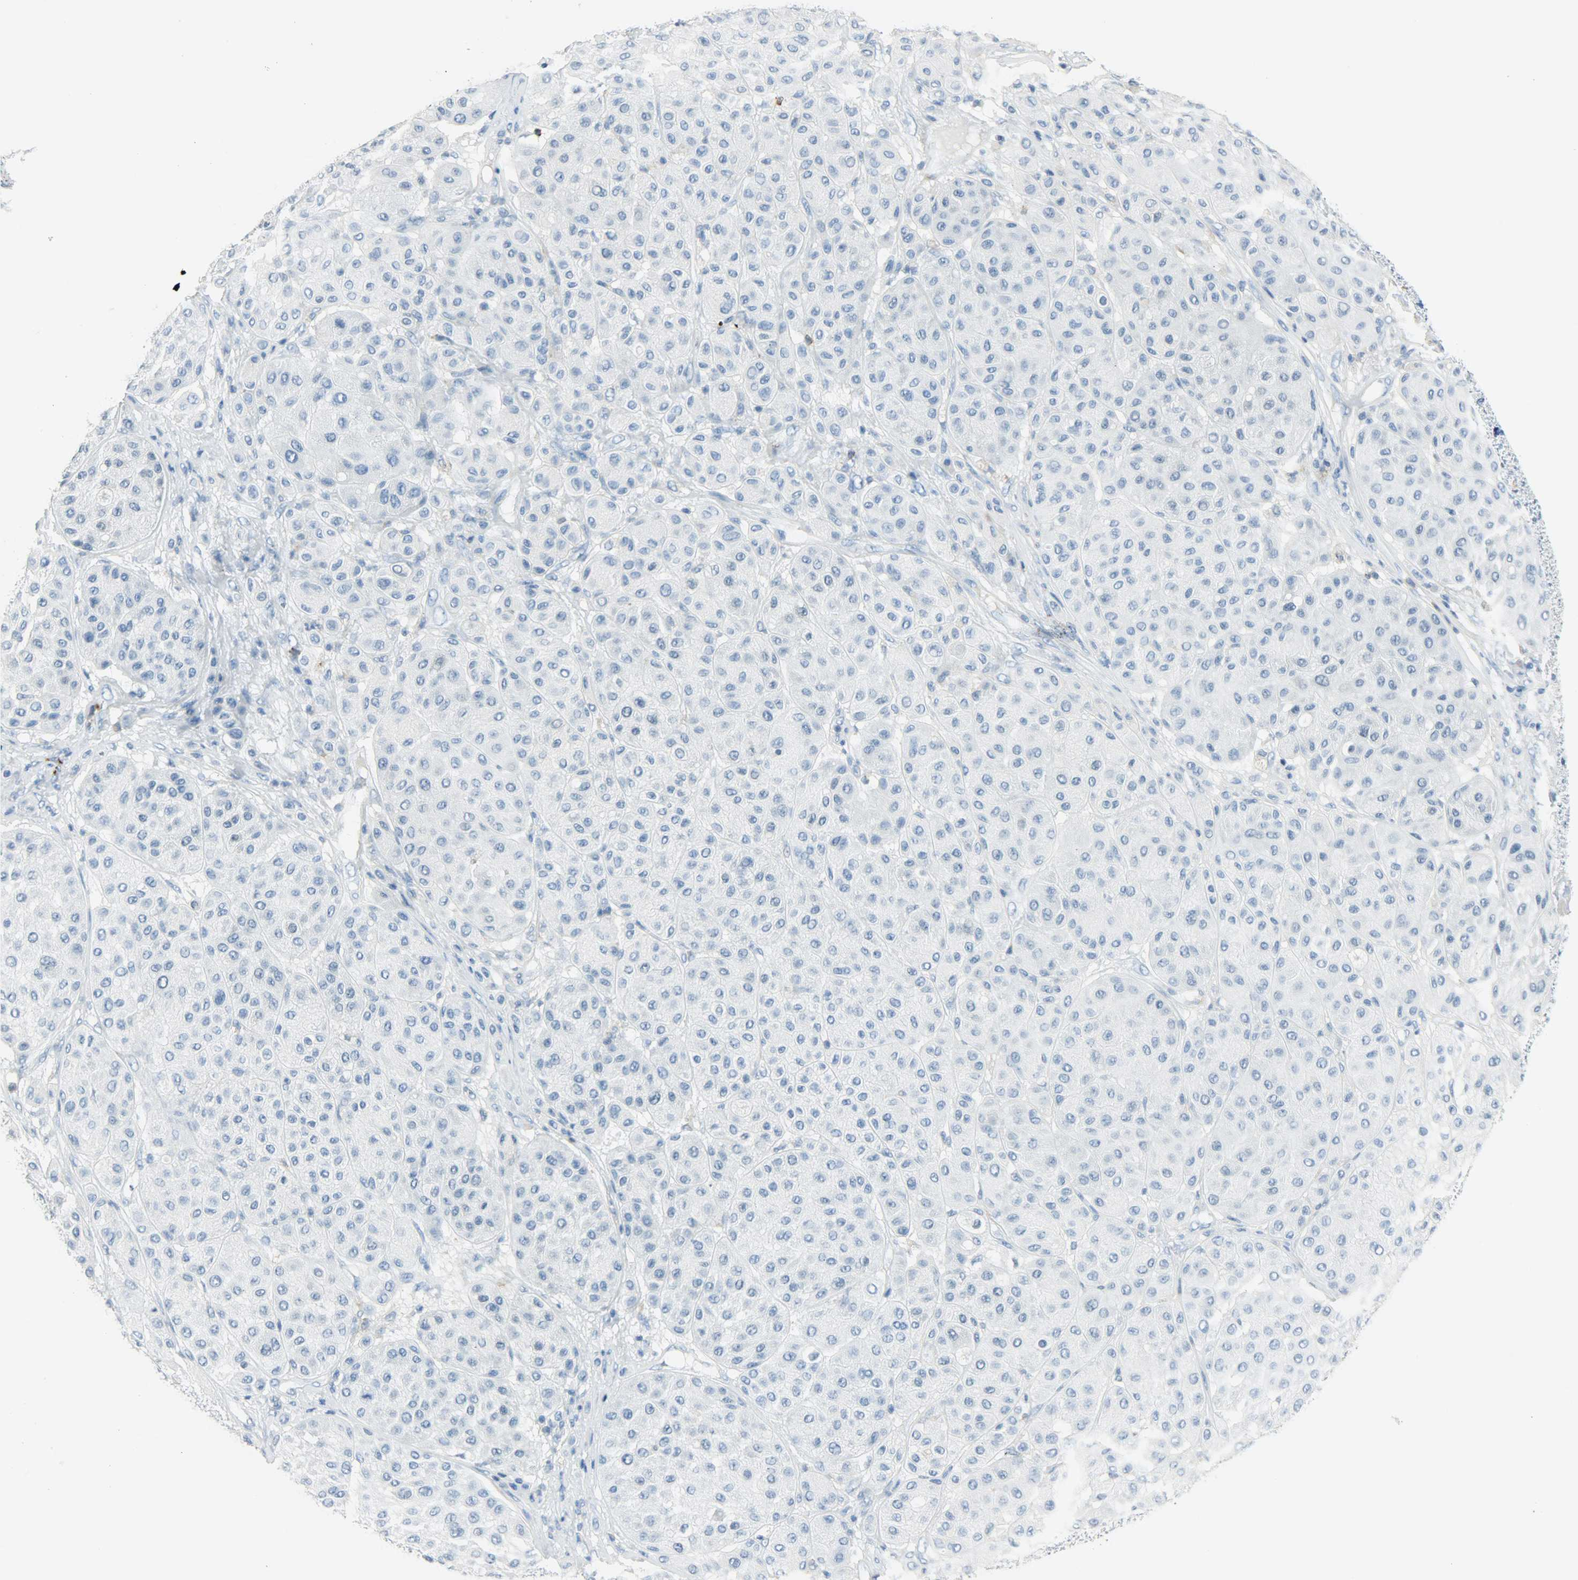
{"staining": {"intensity": "negative", "quantity": "none", "location": "none"}, "tissue": "melanoma", "cell_type": "Tumor cells", "image_type": "cancer", "snomed": [{"axis": "morphology", "description": "Normal tissue, NOS"}, {"axis": "morphology", "description": "Malignant melanoma, Metastatic site"}, {"axis": "topography", "description": "Skin"}], "caption": "Immunohistochemistry histopathology image of neoplastic tissue: melanoma stained with DAB (3,3'-diaminobenzidine) reveals no significant protein positivity in tumor cells. Nuclei are stained in blue.", "gene": "PTPN6", "patient": {"sex": "male", "age": 41}}